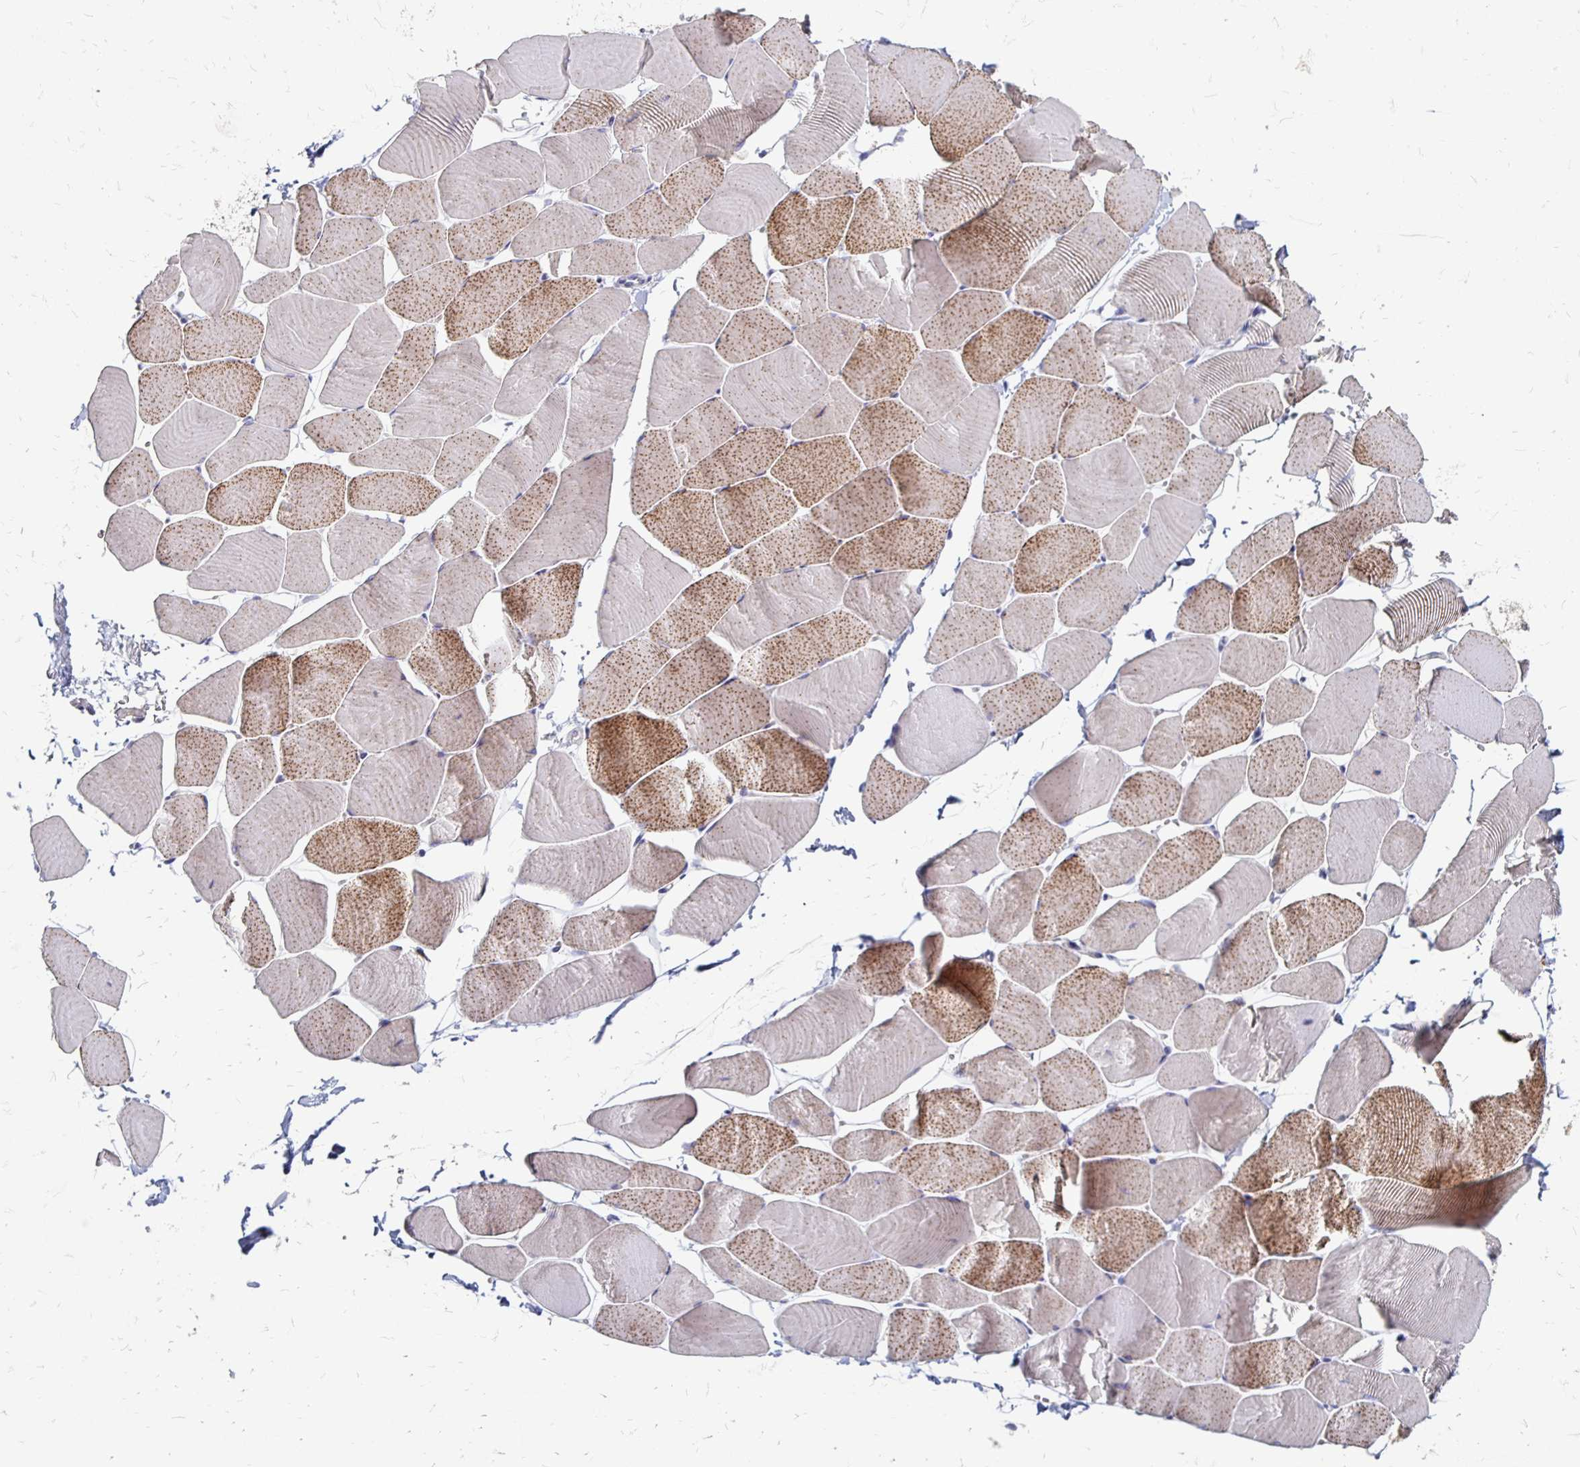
{"staining": {"intensity": "moderate", "quantity": "<25%", "location": "cytoplasmic/membranous"}, "tissue": "skeletal muscle", "cell_type": "Myocytes", "image_type": "normal", "snomed": [{"axis": "morphology", "description": "Normal tissue, NOS"}, {"axis": "topography", "description": "Skeletal muscle"}], "caption": "Immunohistochemical staining of benign human skeletal muscle displays <25% levels of moderate cytoplasmic/membranous protein positivity in about <25% of myocytes.", "gene": "FKRP", "patient": {"sex": "male", "age": 25}}